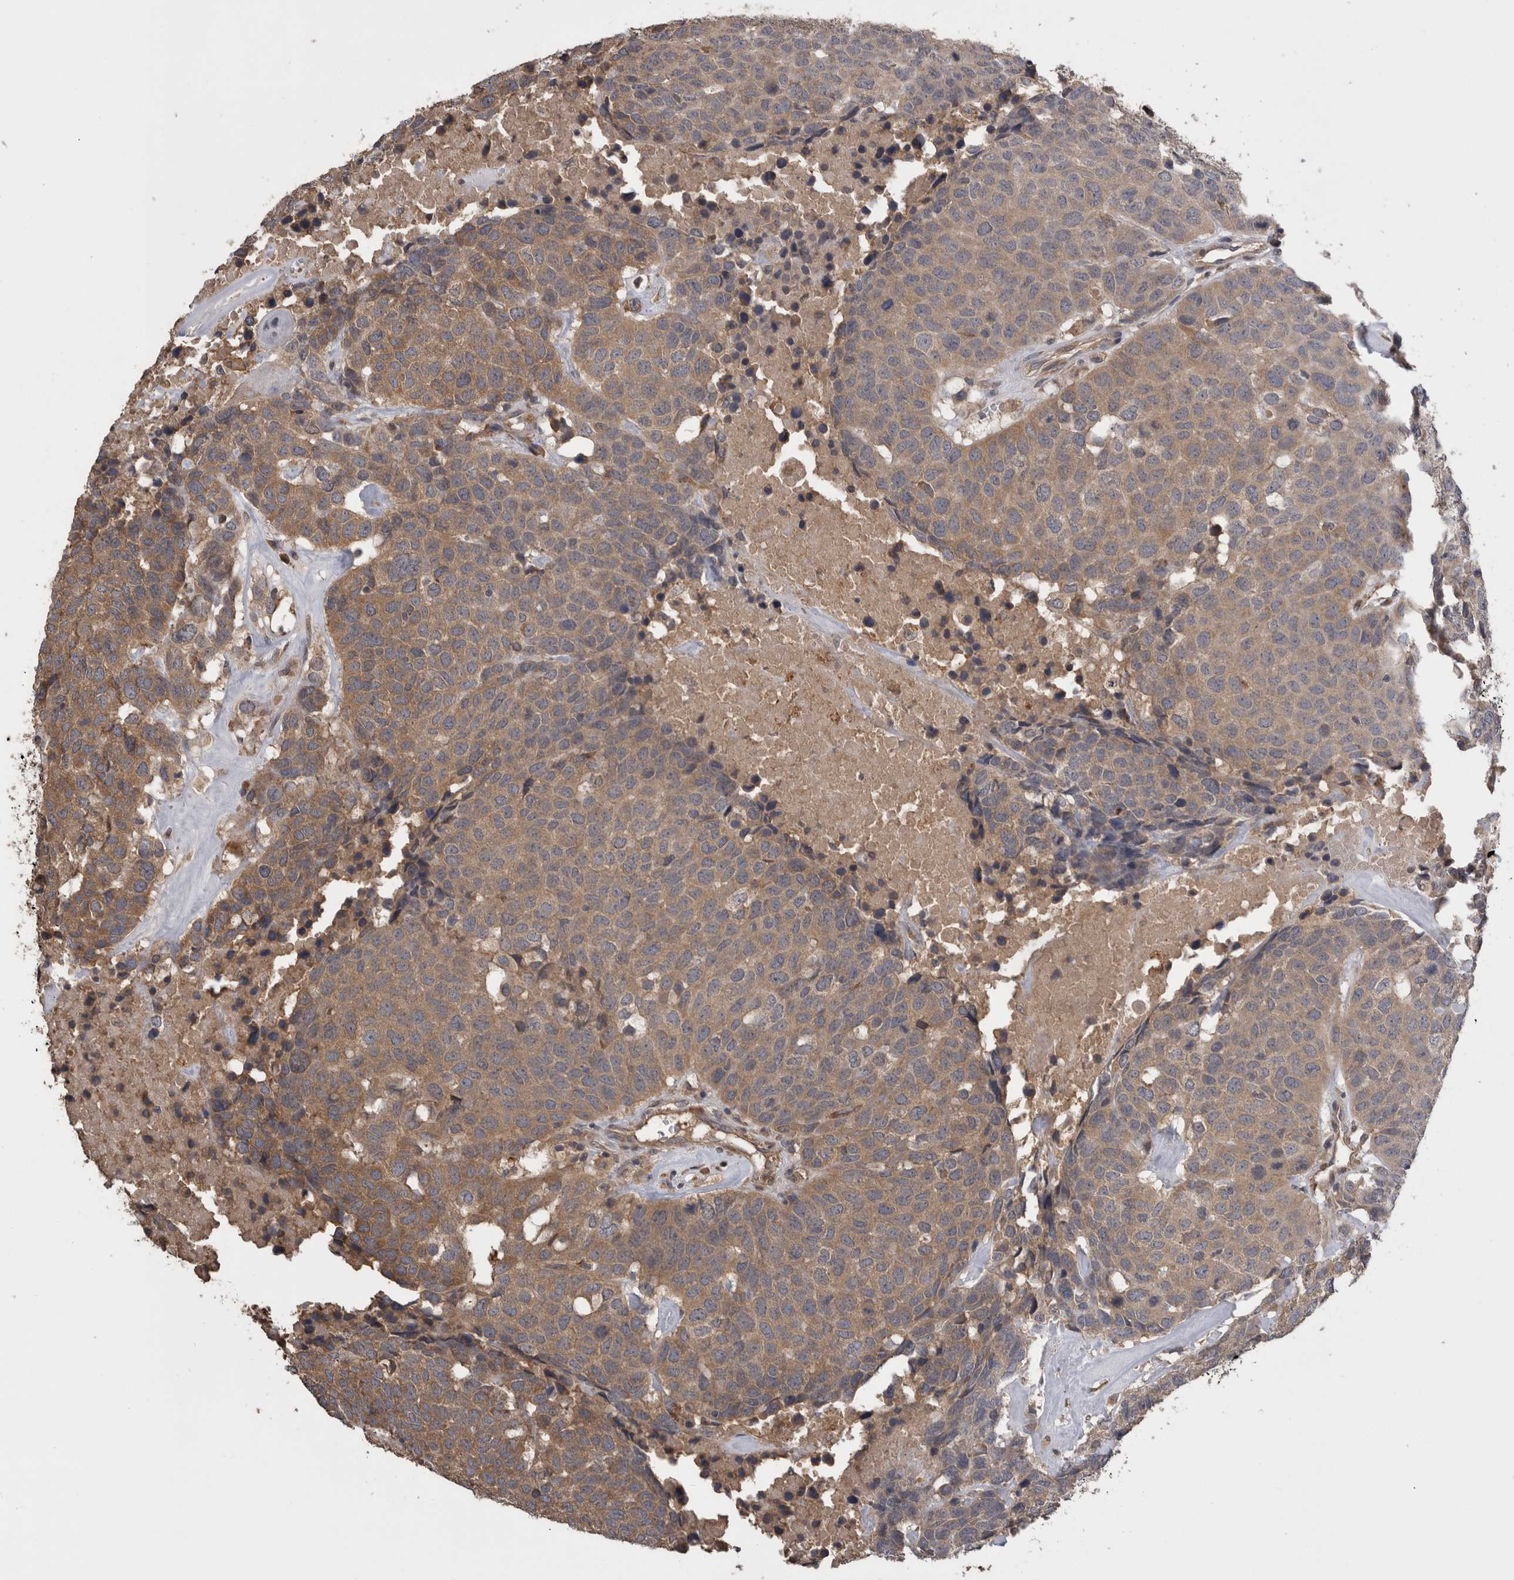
{"staining": {"intensity": "weak", "quantity": ">75%", "location": "cytoplasmic/membranous"}, "tissue": "head and neck cancer", "cell_type": "Tumor cells", "image_type": "cancer", "snomed": [{"axis": "morphology", "description": "Squamous cell carcinoma, NOS"}, {"axis": "topography", "description": "Head-Neck"}], "caption": "Head and neck cancer tissue demonstrates weak cytoplasmic/membranous staining in approximately >75% of tumor cells, visualized by immunohistochemistry. Nuclei are stained in blue.", "gene": "TMED7", "patient": {"sex": "male", "age": 66}}